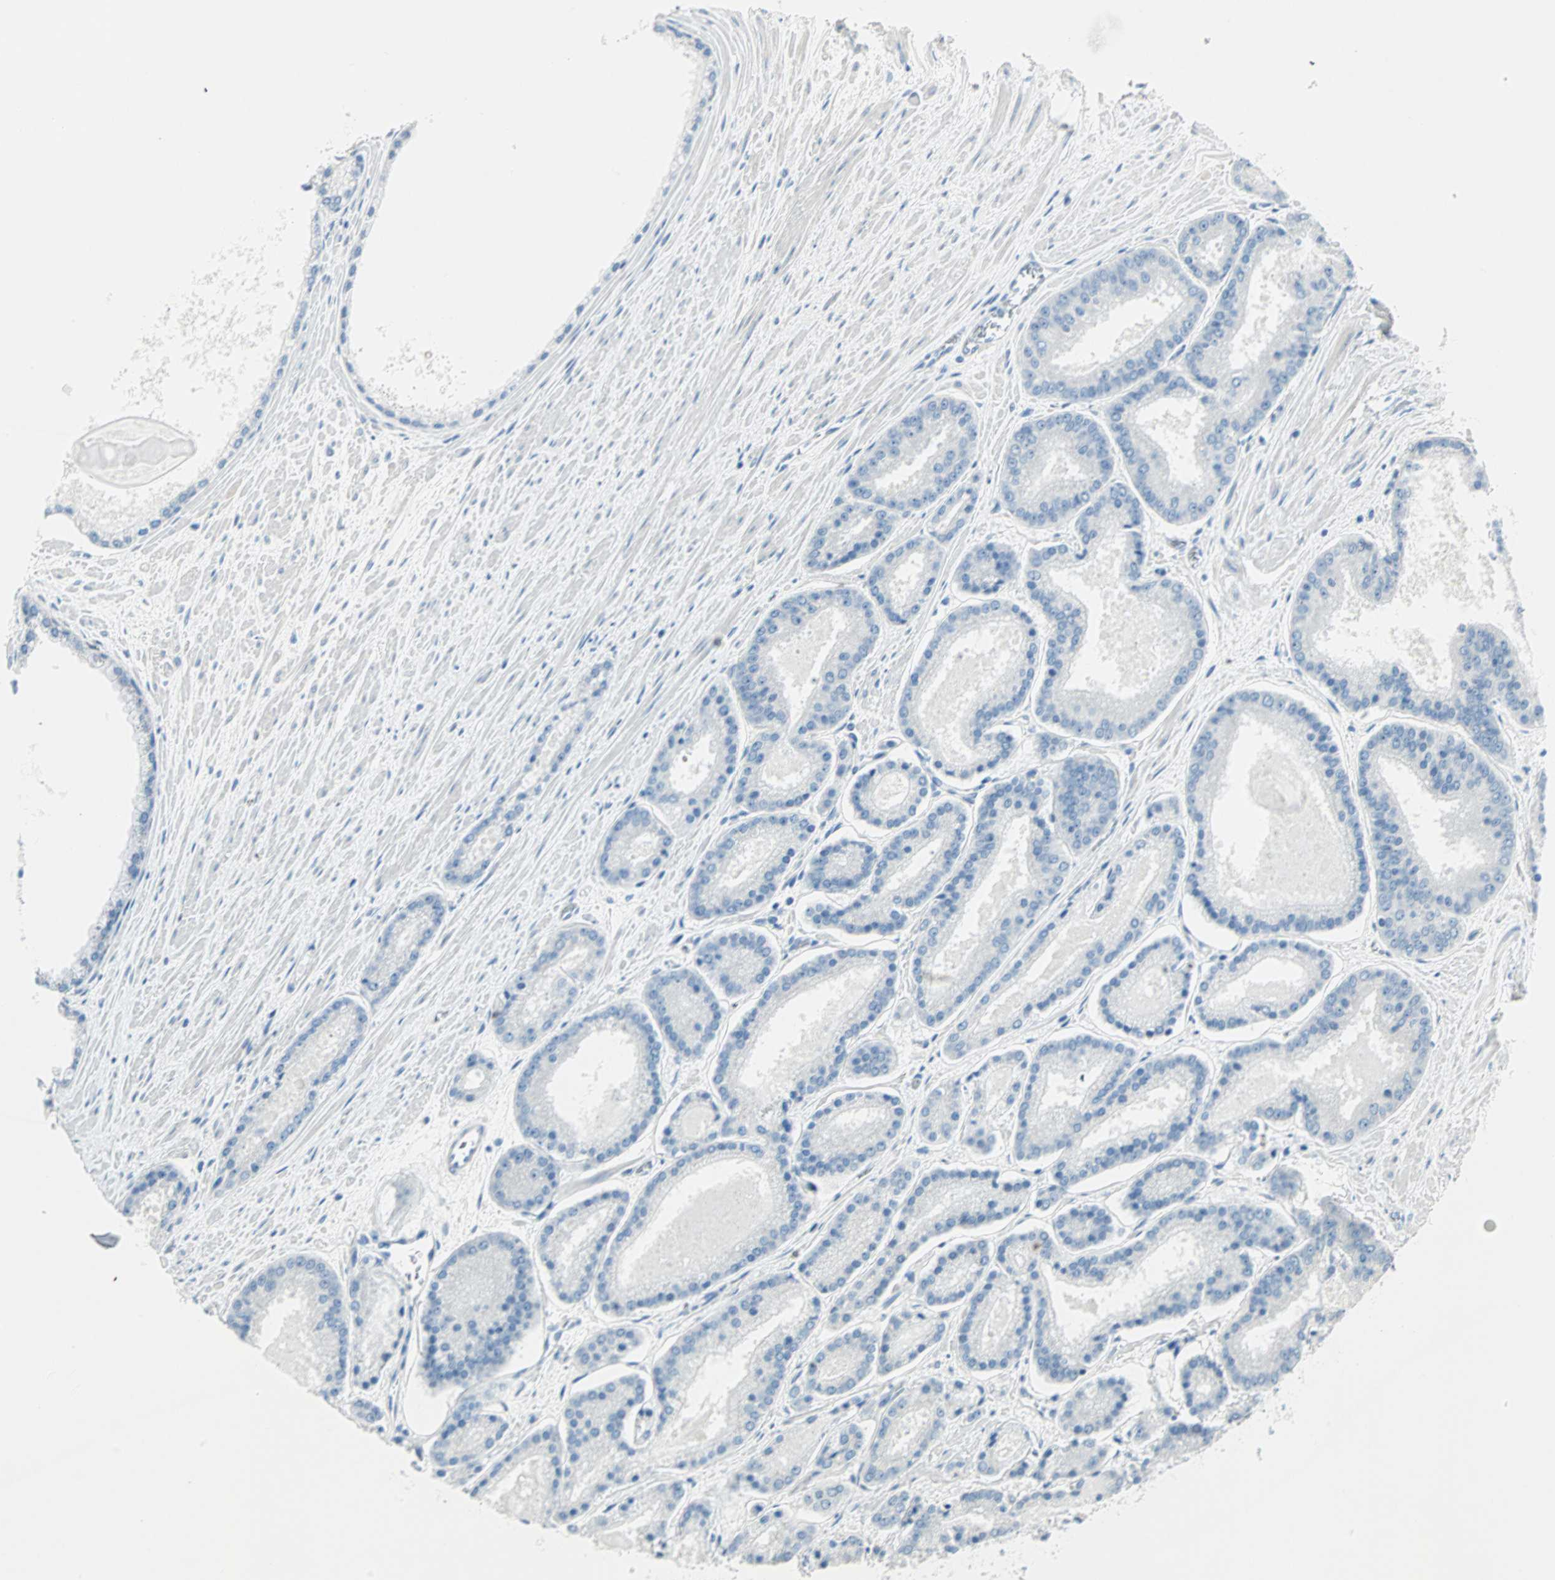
{"staining": {"intensity": "negative", "quantity": "none", "location": "none"}, "tissue": "prostate cancer", "cell_type": "Tumor cells", "image_type": "cancer", "snomed": [{"axis": "morphology", "description": "Adenocarcinoma, Low grade"}, {"axis": "topography", "description": "Prostate"}], "caption": "Protein analysis of low-grade adenocarcinoma (prostate) exhibits no significant positivity in tumor cells.", "gene": "SULT1C2", "patient": {"sex": "male", "age": 59}}